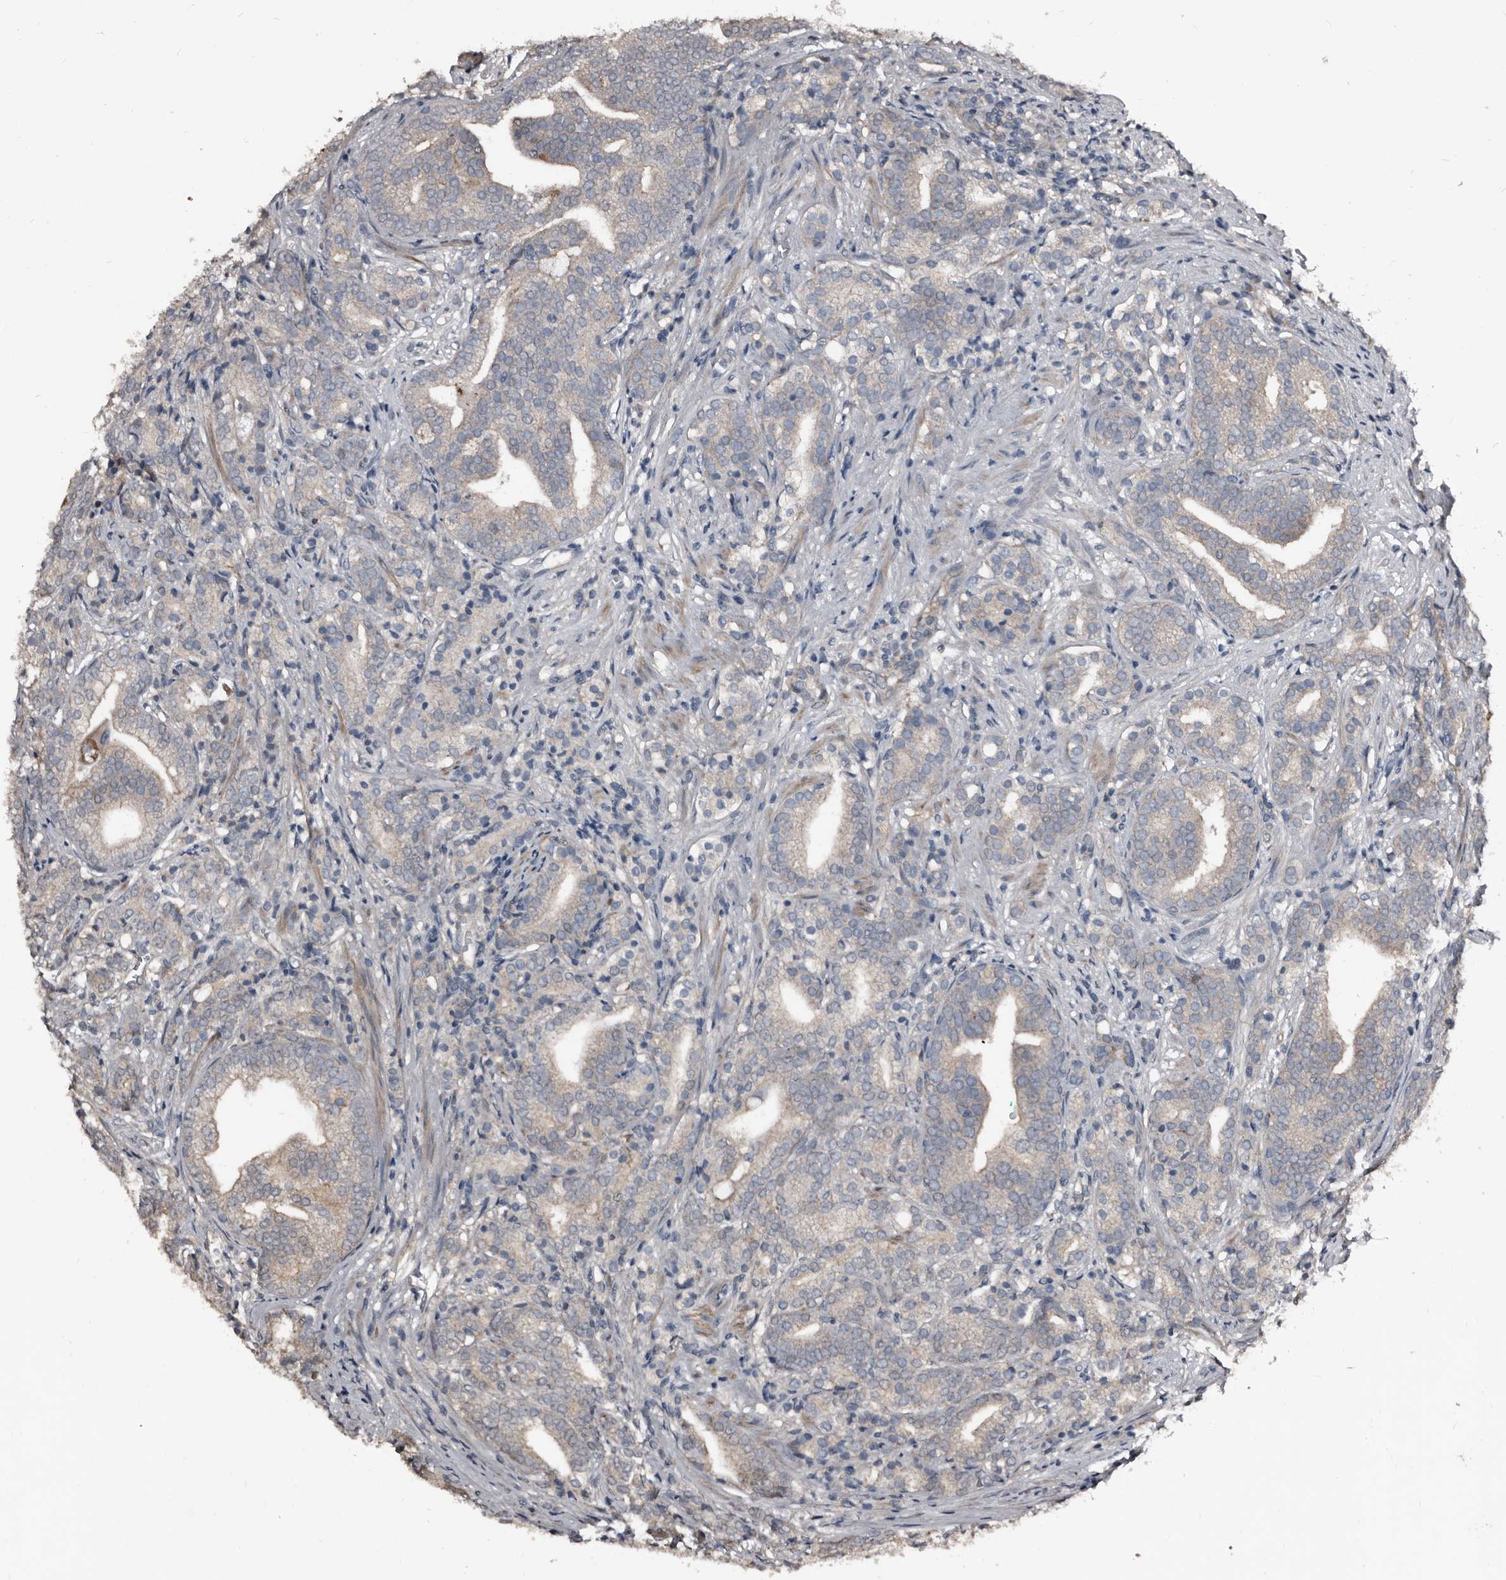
{"staining": {"intensity": "negative", "quantity": "none", "location": "none"}, "tissue": "prostate cancer", "cell_type": "Tumor cells", "image_type": "cancer", "snomed": [{"axis": "morphology", "description": "Adenocarcinoma, High grade"}, {"axis": "topography", "description": "Prostate"}], "caption": "This image is of prostate cancer (high-grade adenocarcinoma) stained with IHC to label a protein in brown with the nuclei are counter-stained blue. There is no expression in tumor cells.", "gene": "DHPS", "patient": {"sex": "male", "age": 57}}